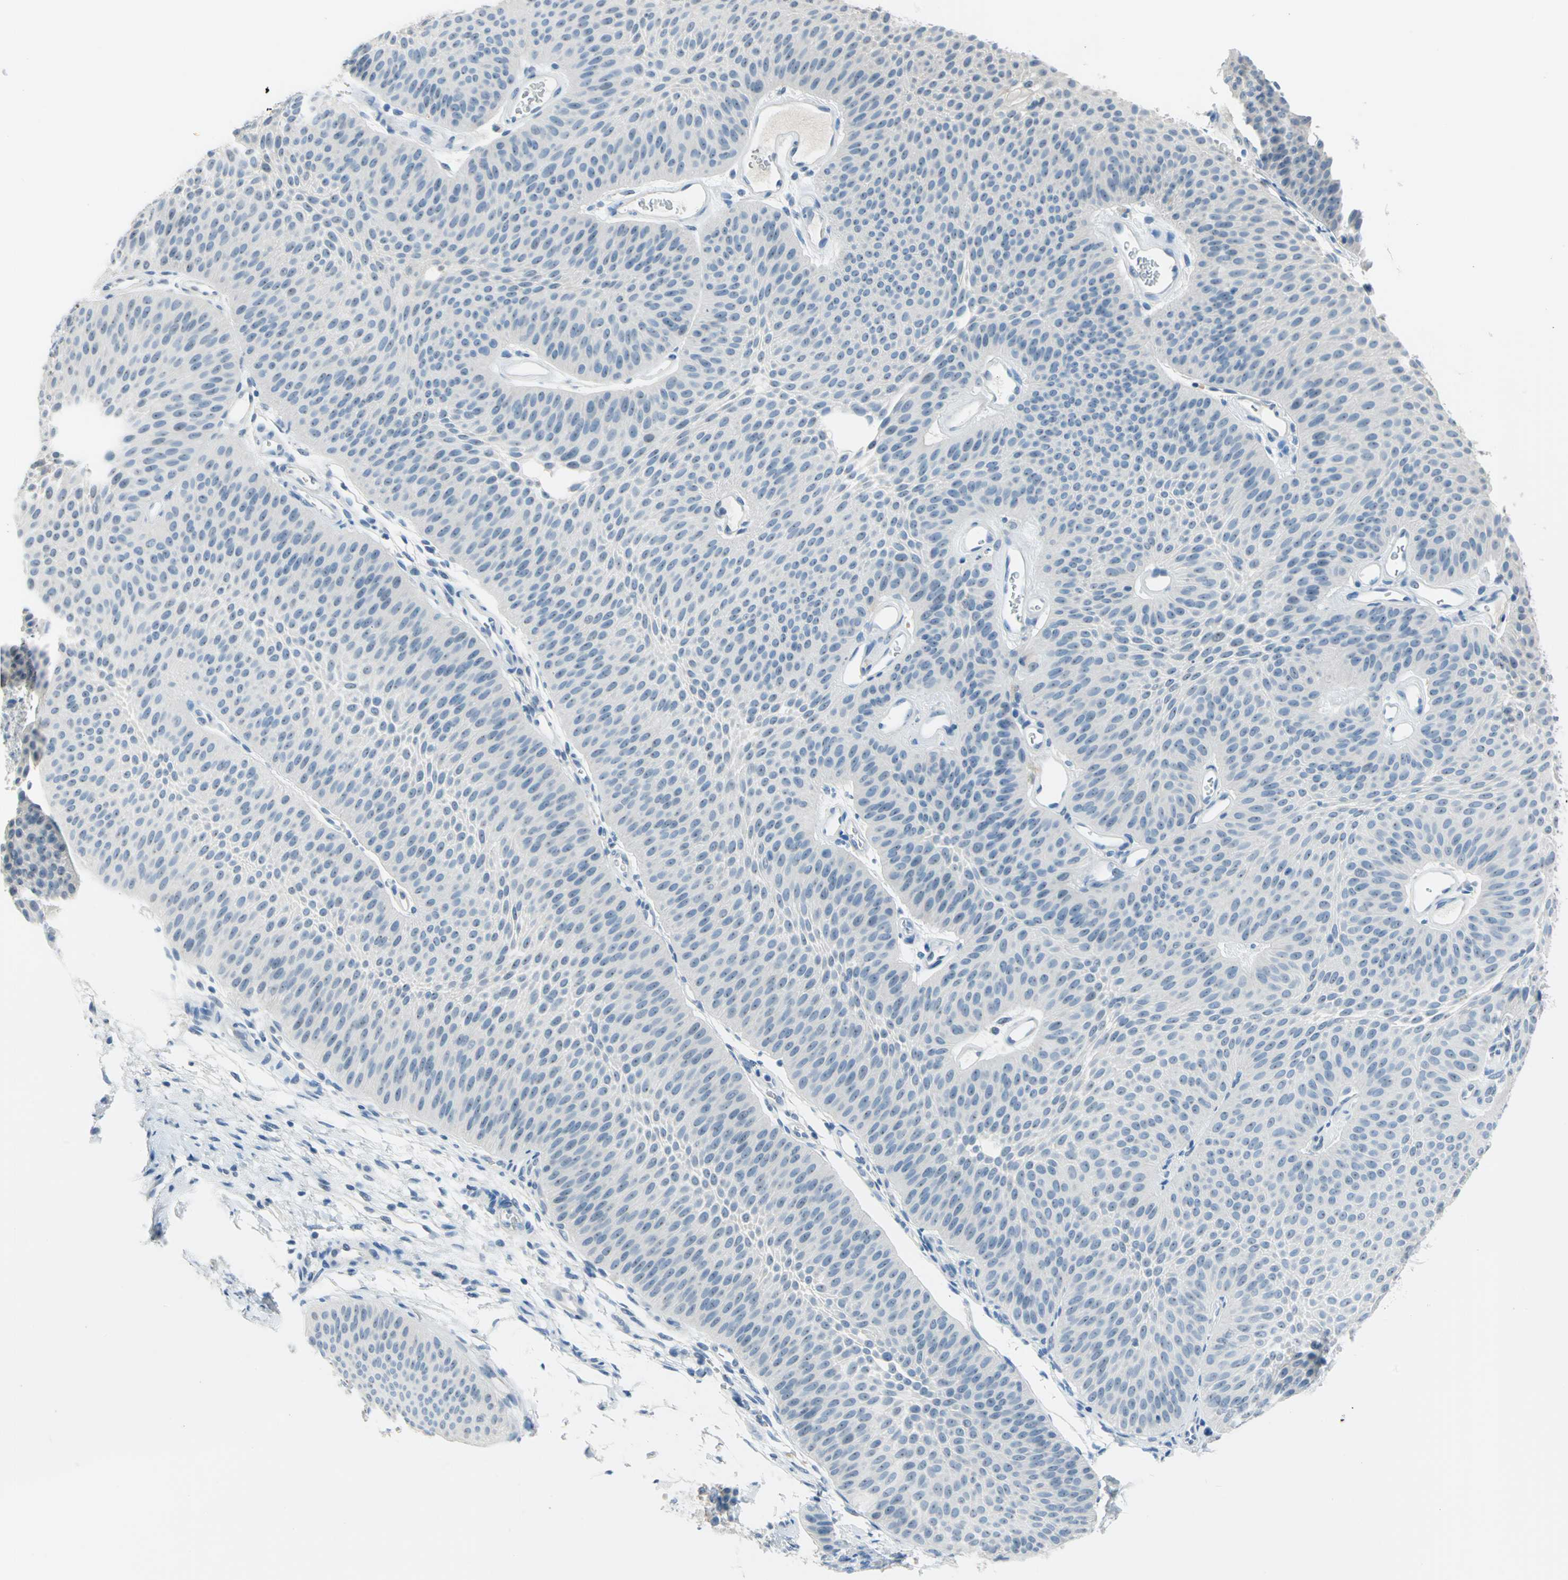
{"staining": {"intensity": "negative", "quantity": "none", "location": "none"}, "tissue": "urothelial cancer", "cell_type": "Tumor cells", "image_type": "cancer", "snomed": [{"axis": "morphology", "description": "Urothelial carcinoma, Low grade"}, {"axis": "topography", "description": "Urinary bladder"}], "caption": "Micrograph shows no significant protein expression in tumor cells of urothelial carcinoma (low-grade).", "gene": "MUC4", "patient": {"sex": "female", "age": 60}}